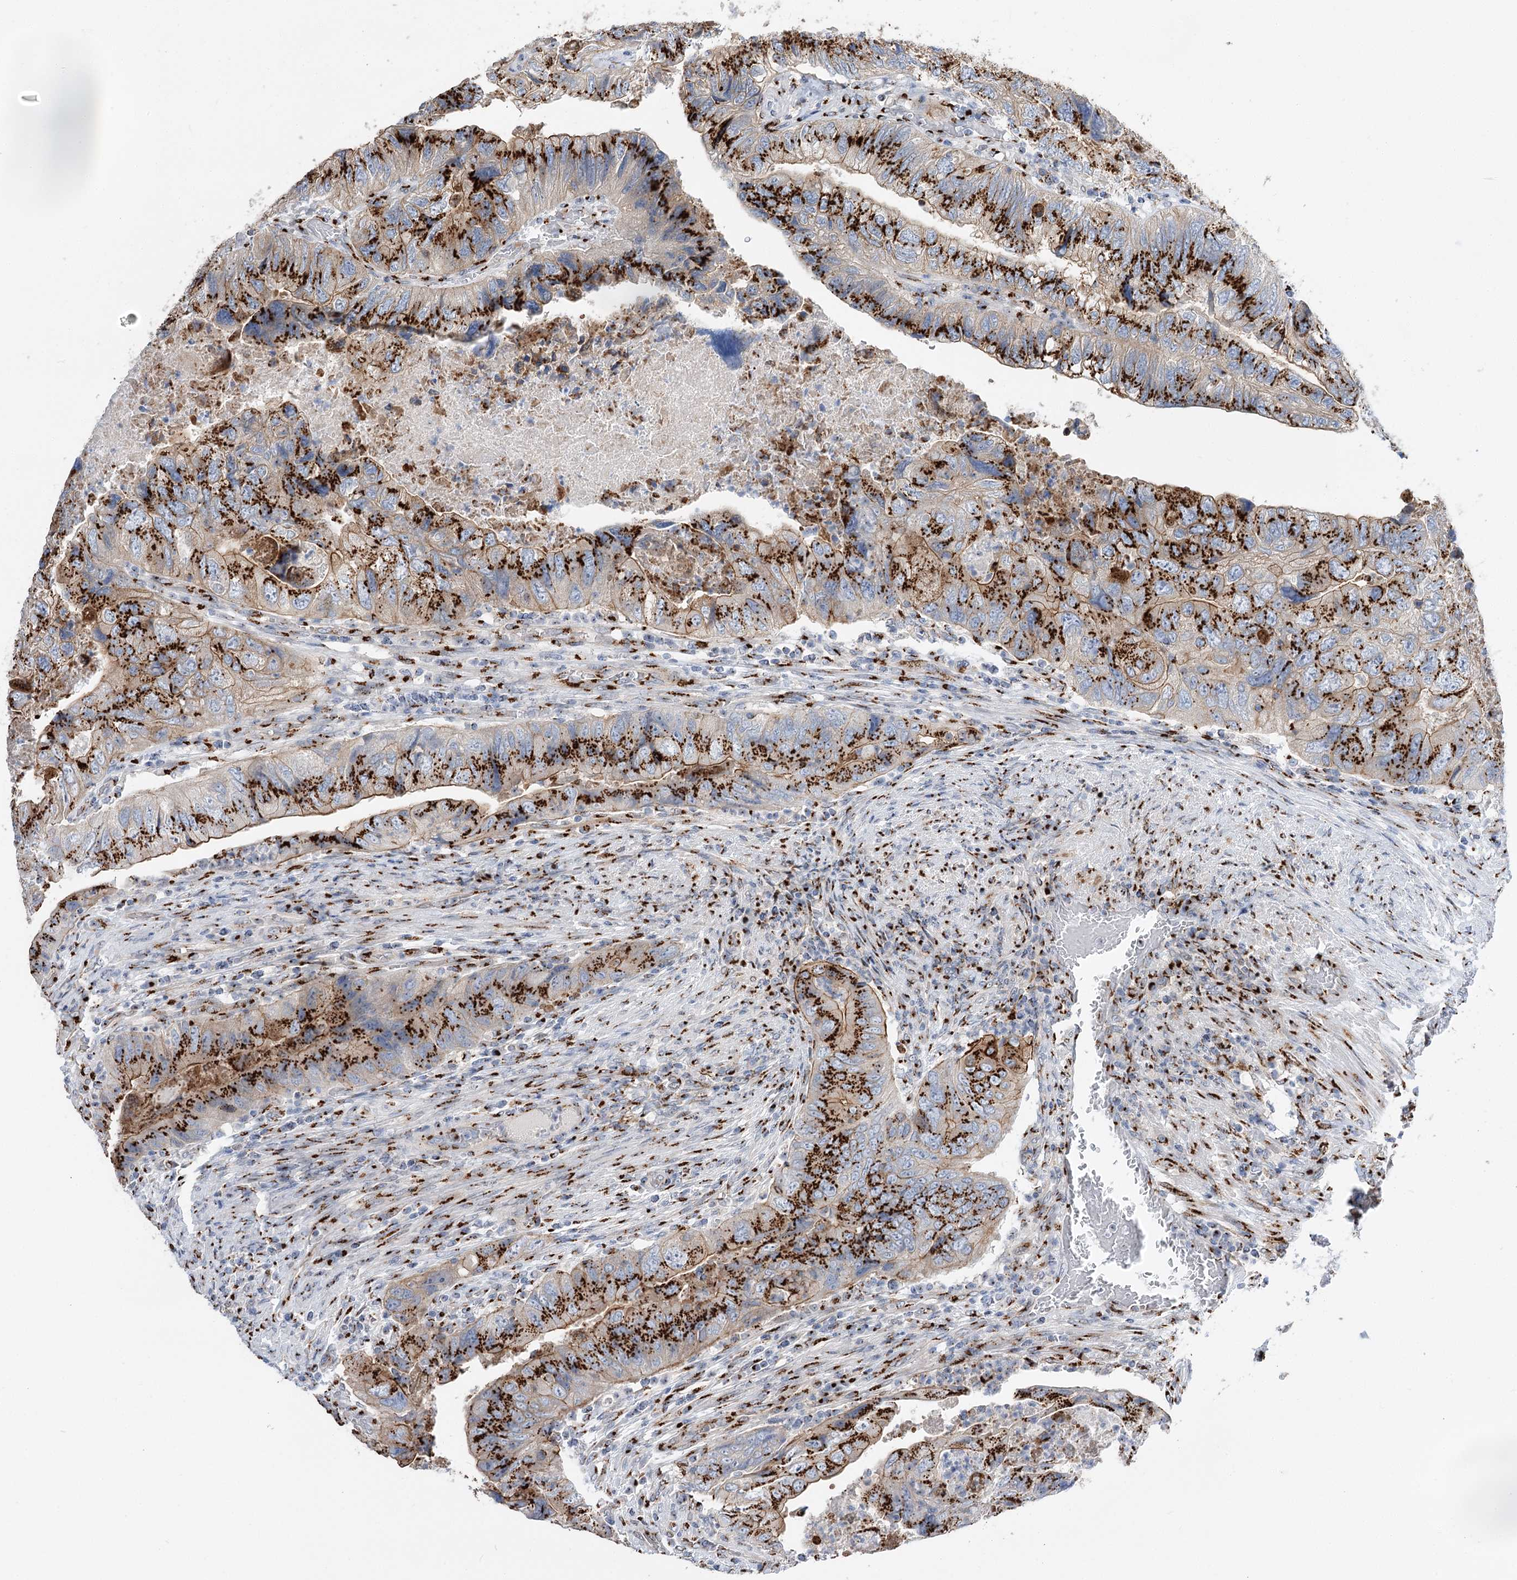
{"staining": {"intensity": "strong", "quantity": ">75%", "location": "cytoplasmic/membranous"}, "tissue": "colorectal cancer", "cell_type": "Tumor cells", "image_type": "cancer", "snomed": [{"axis": "morphology", "description": "Adenocarcinoma, NOS"}, {"axis": "topography", "description": "Rectum"}], "caption": "Protein expression analysis of adenocarcinoma (colorectal) reveals strong cytoplasmic/membranous expression in about >75% of tumor cells.", "gene": "TMEM165", "patient": {"sex": "male", "age": 63}}